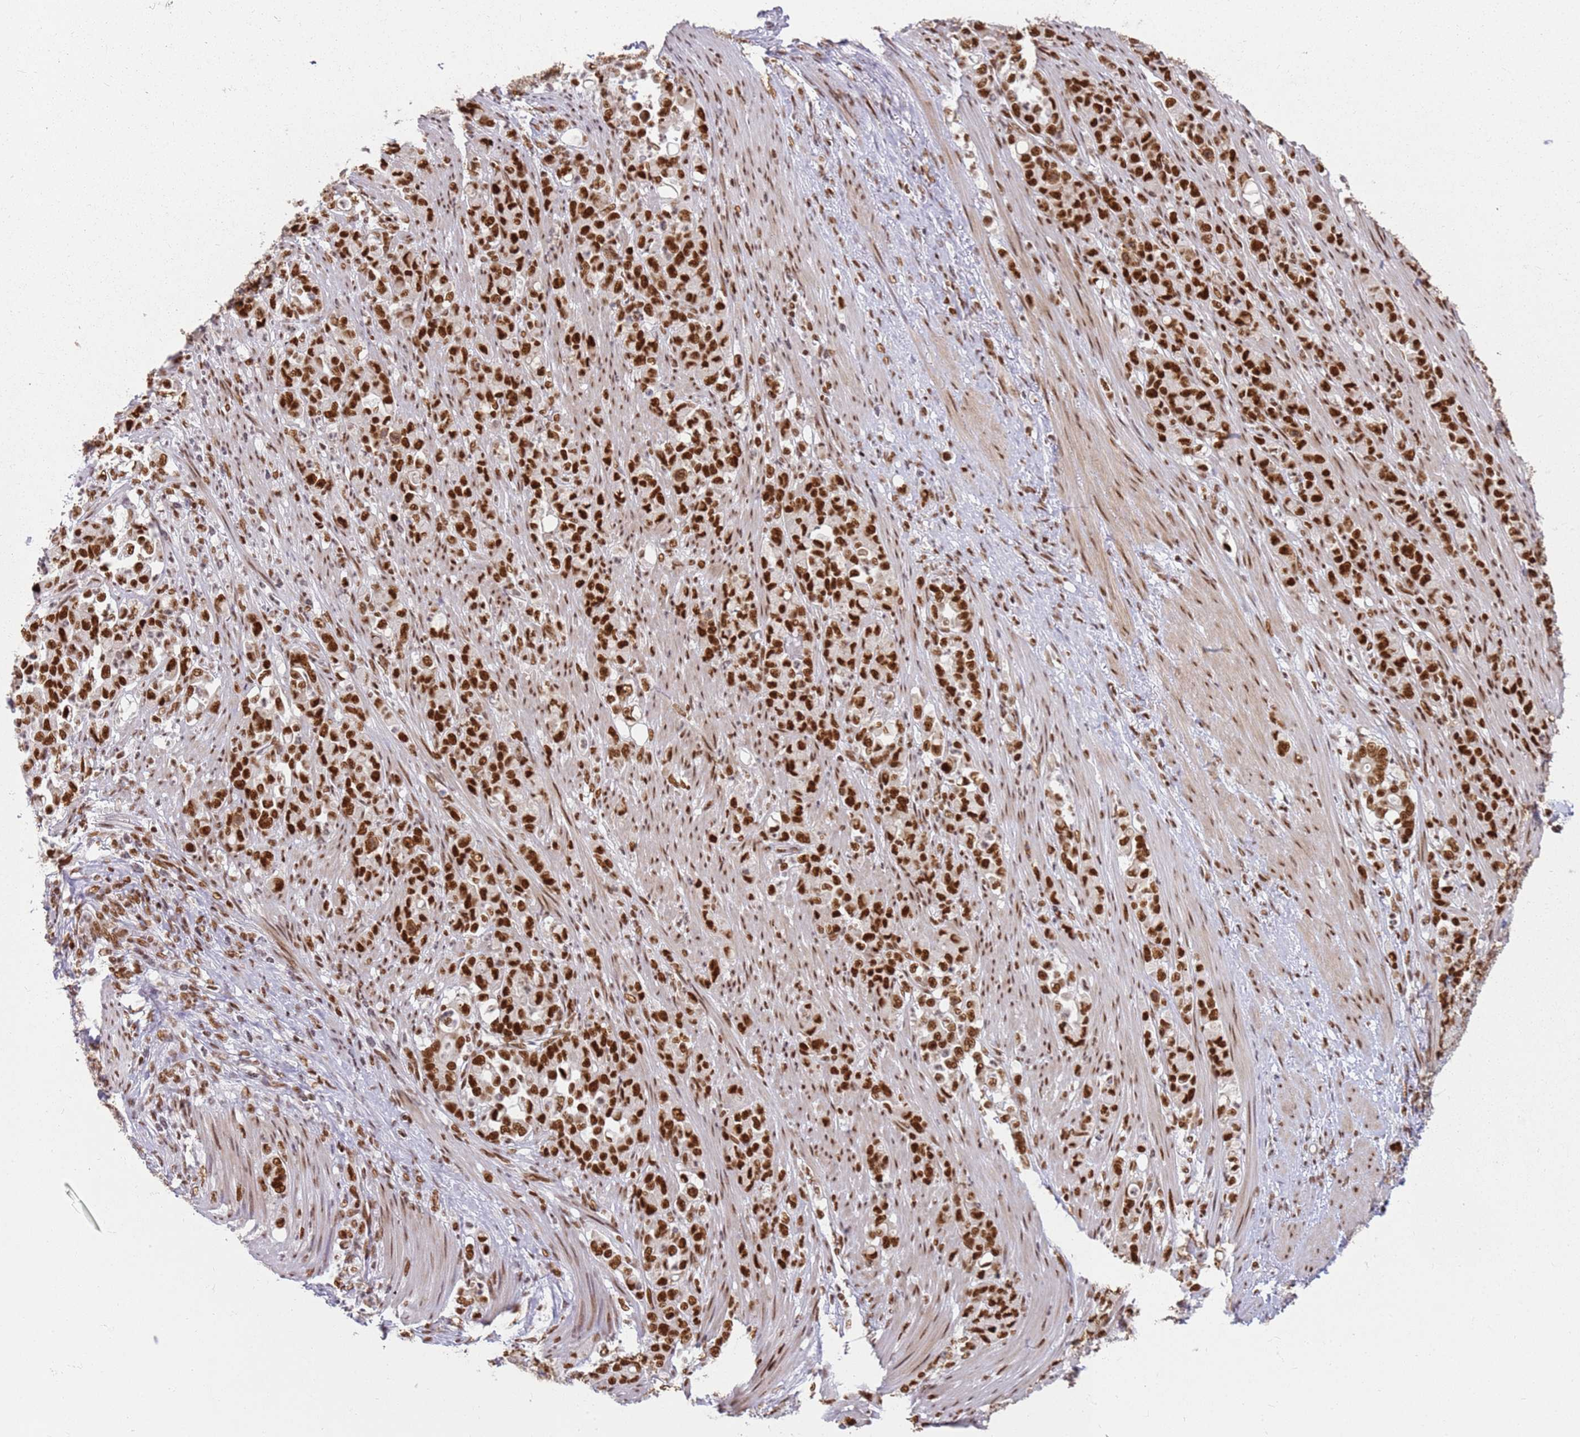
{"staining": {"intensity": "strong", "quantity": ">75%", "location": "nuclear"}, "tissue": "stomach cancer", "cell_type": "Tumor cells", "image_type": "cancer", "snomed": [{"axis": "morphology", "description": "Normal tissue, NOS"}, {"axis": "morphology", "description": "Adenocarcinoma, NOS"}, {"axis": "topography", "description": "Stomach"}], "caption": "IHC (DAB) staining of stomach cancer reveals strong nuclear protein expression in approximately >75% of tumor cells.", "gene": "TENT4A", "patient": {"sex": "female", "age": 79}}